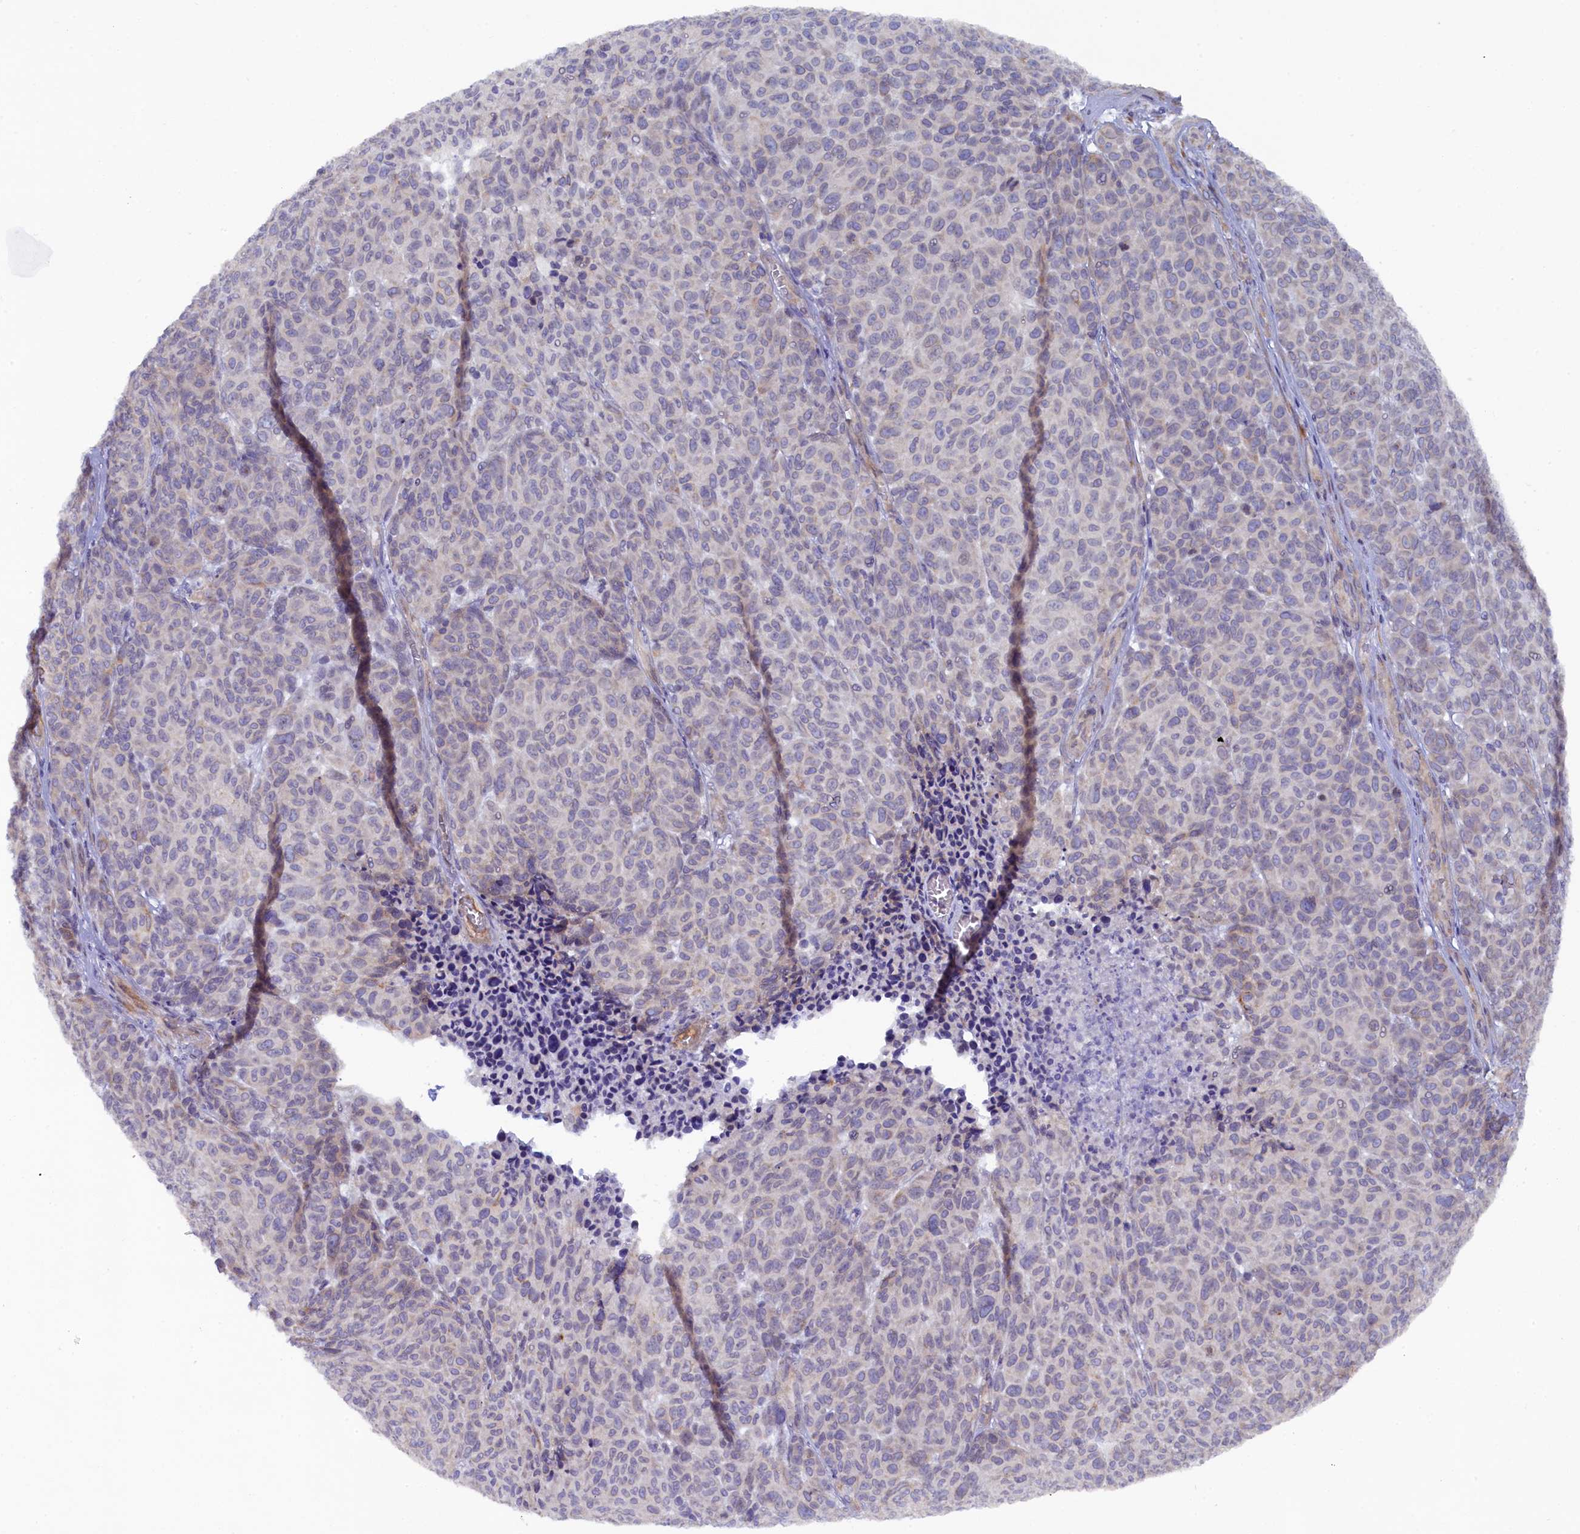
{"staining": {"intensity": "weak", "quantity": "<25%", "location": "cytoplasmic/membranous"}, "tissue": "melanoma", "cell_type": "Tumor cells", "image_type": "cancer", "snomed": [{"axis": "morphology", "description": "Malignant melanoma, NOS"}, {"axis": "topography", "description": "Skin"}], "caption": "High power microscopy micrograph of an immunohistochemistry photomicrograph of melanoma, revealing no significant positivity in tumor cells. (Stains: DAB (3,3'-diaminobenzidine) IHC with hematoxylin counter stain, Microscopy: brightfield microscopy at high magnification).", "gene": "POGLUT3", "patient": {"sex": "male", "age": 49}}